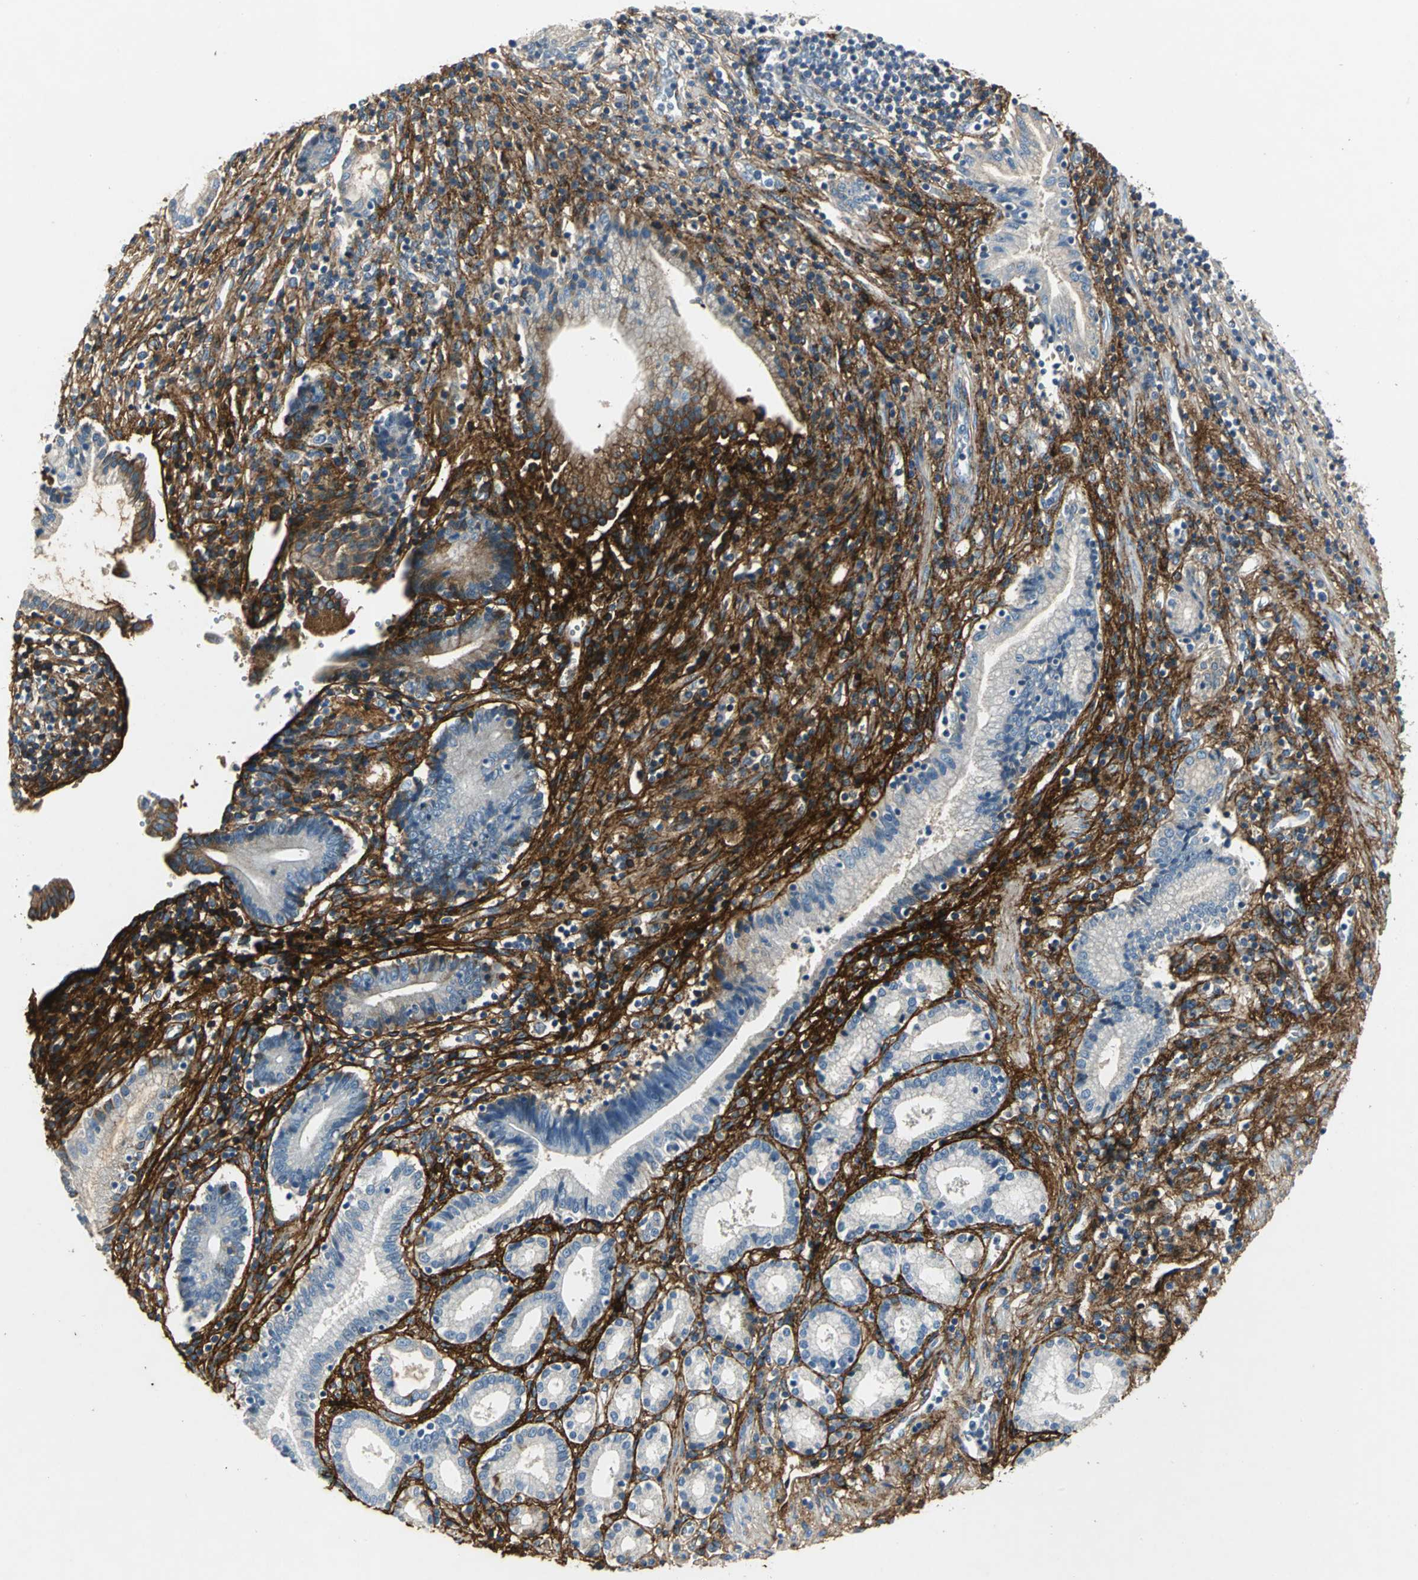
{"staining": {"intensity": "negative", "quantity": "none", "location": "none"}, "tissue": "pancreatic cancer", "cell_type": "Tumor cells", "image_type": "cancer", "snomed": [{"axis": "morphology", "description": "Adenocarcinoma, NOS"}, {"axis": "topography", "description": "Pancreas"}], "caption": "The micrograph reveals no significant staining in tumor cells of pancreatic cancer (adenocarcinoma).", "gene": "EFNB3", "patient": {"sex": "female", "age": 48}}